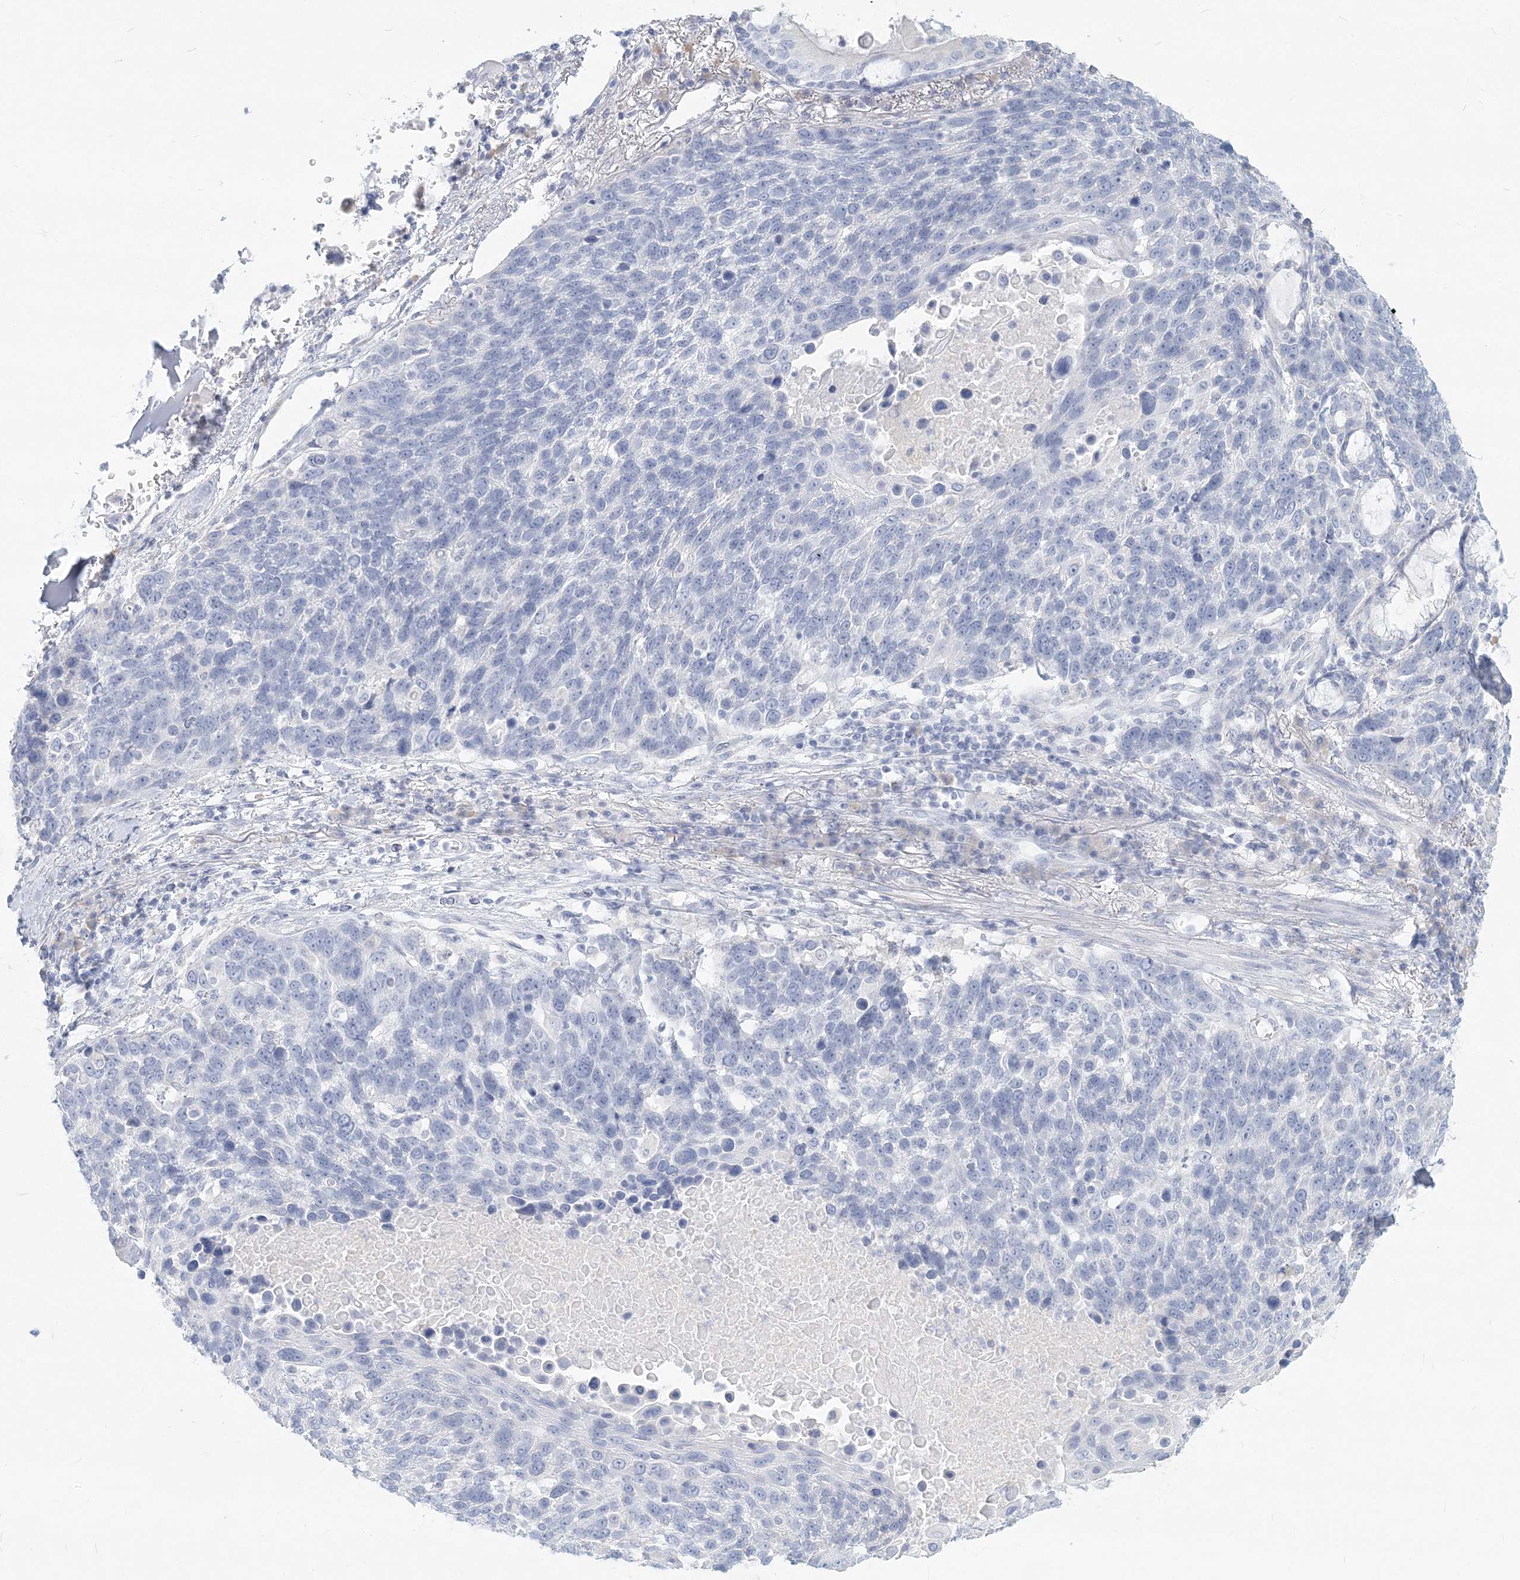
{"staining": {"intensity": "negative", "quantity": "none", "location": "none"}, "tissue": "lung cancer", "cell_type": "Tumor cells", "image_type": "cancer", "snomed": [{"axis": "morphology", "description": "Squamous cell carcinoma, NOS"}, {"axis": "topography", "description": "Lung"}], "caption": "Human squamous cell carcinoma (lung) stained for a protein using IHC shows no staining in tumor cells.", "gene": "CSN1S1", "patient": {"sex": "male", "age": 66}}